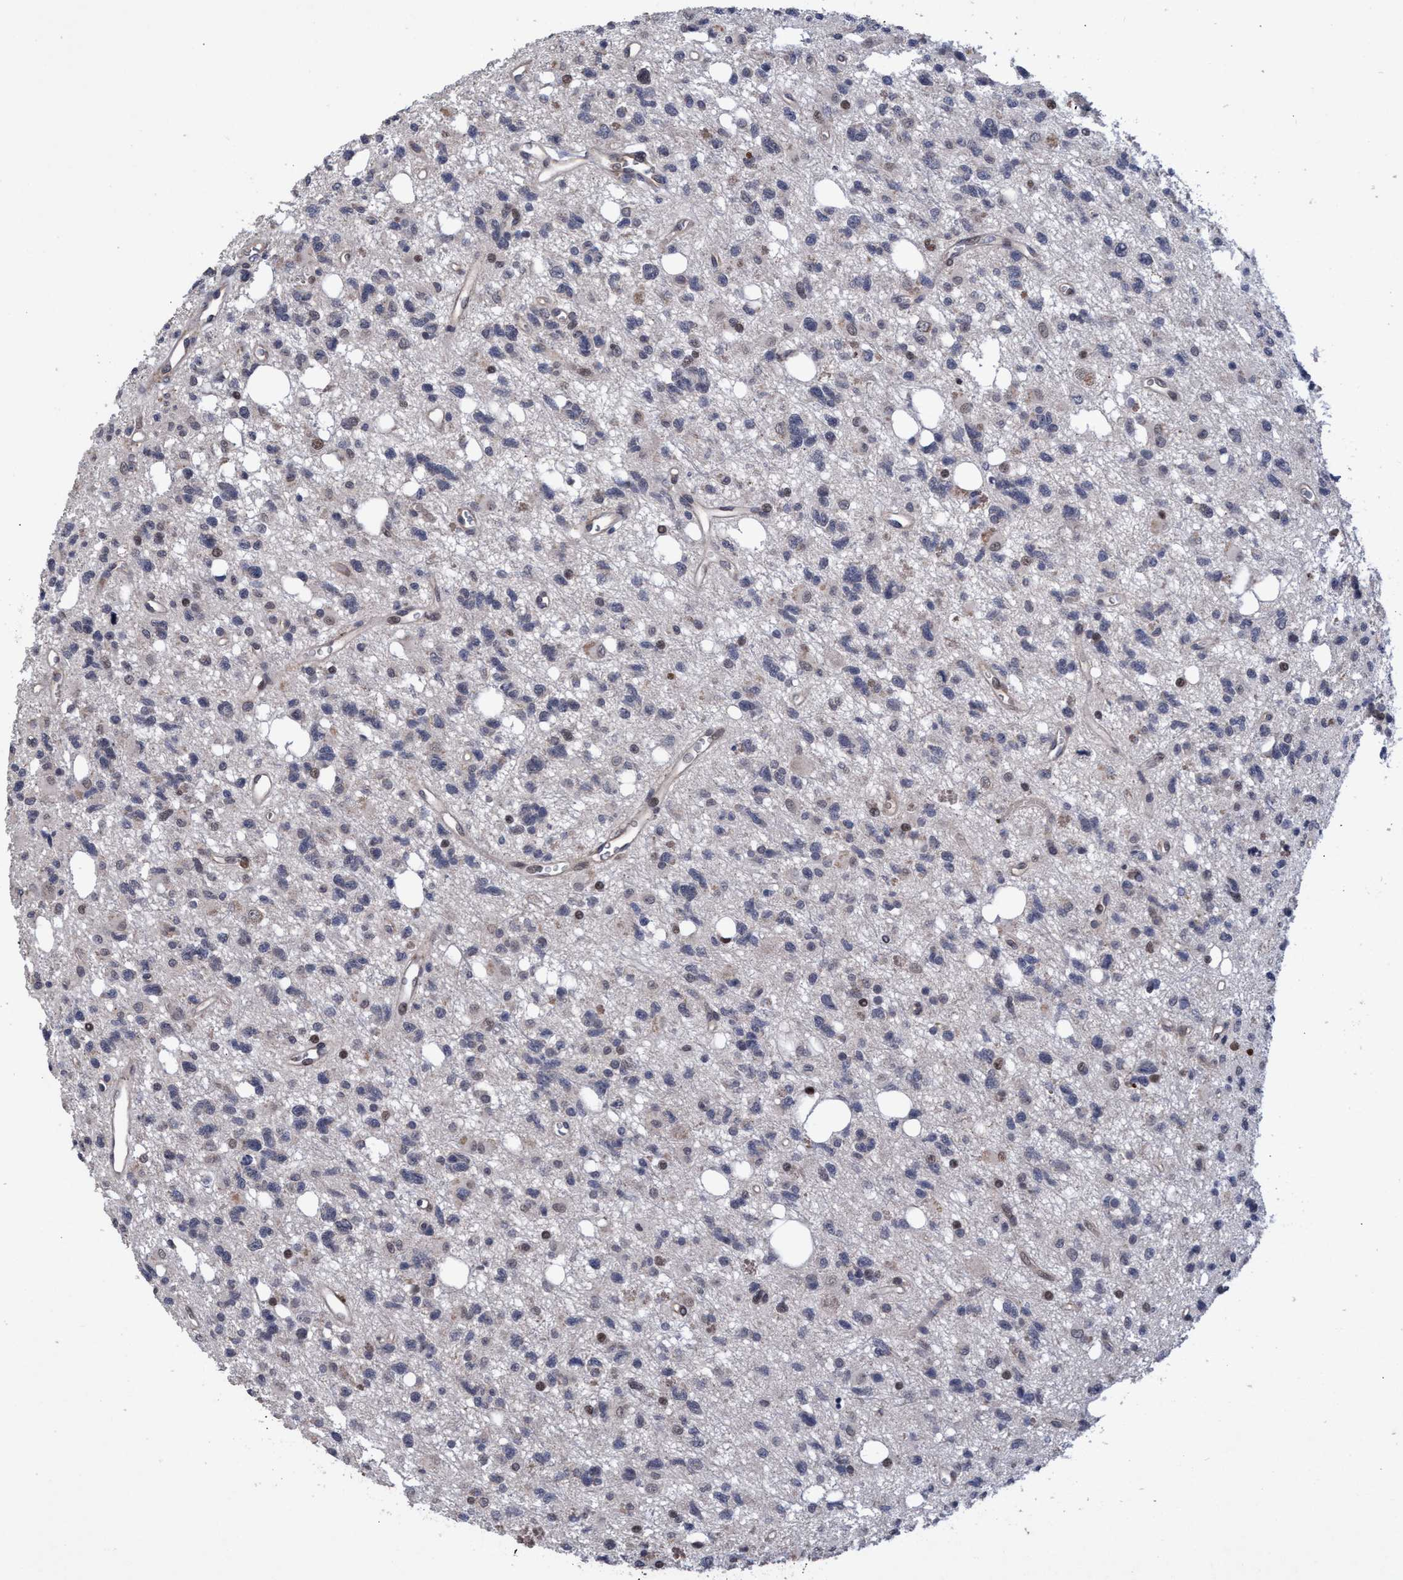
{"staining": {"intensity": "weak", "quantity": "<25%", "location": "nuclear"}, "tissue": "glioma", "cell_type": "Tumor cells", "image_type": "cancer", "snomed": [{"axis": "morphology", "description": "Glioma, malignant, High grade"}, {"axis": "topography", "description": "Brain"}], "caption": "This photomicrograph is of malignant glioma (high-grade) stained with immunohistochemistry (IHC) to label a protein in brown with the nuclei are counter-stained blue. There is no positivity in tumor cells.", "gene": "ZNF750", "patient": {"sex": "female", "age": 62}}